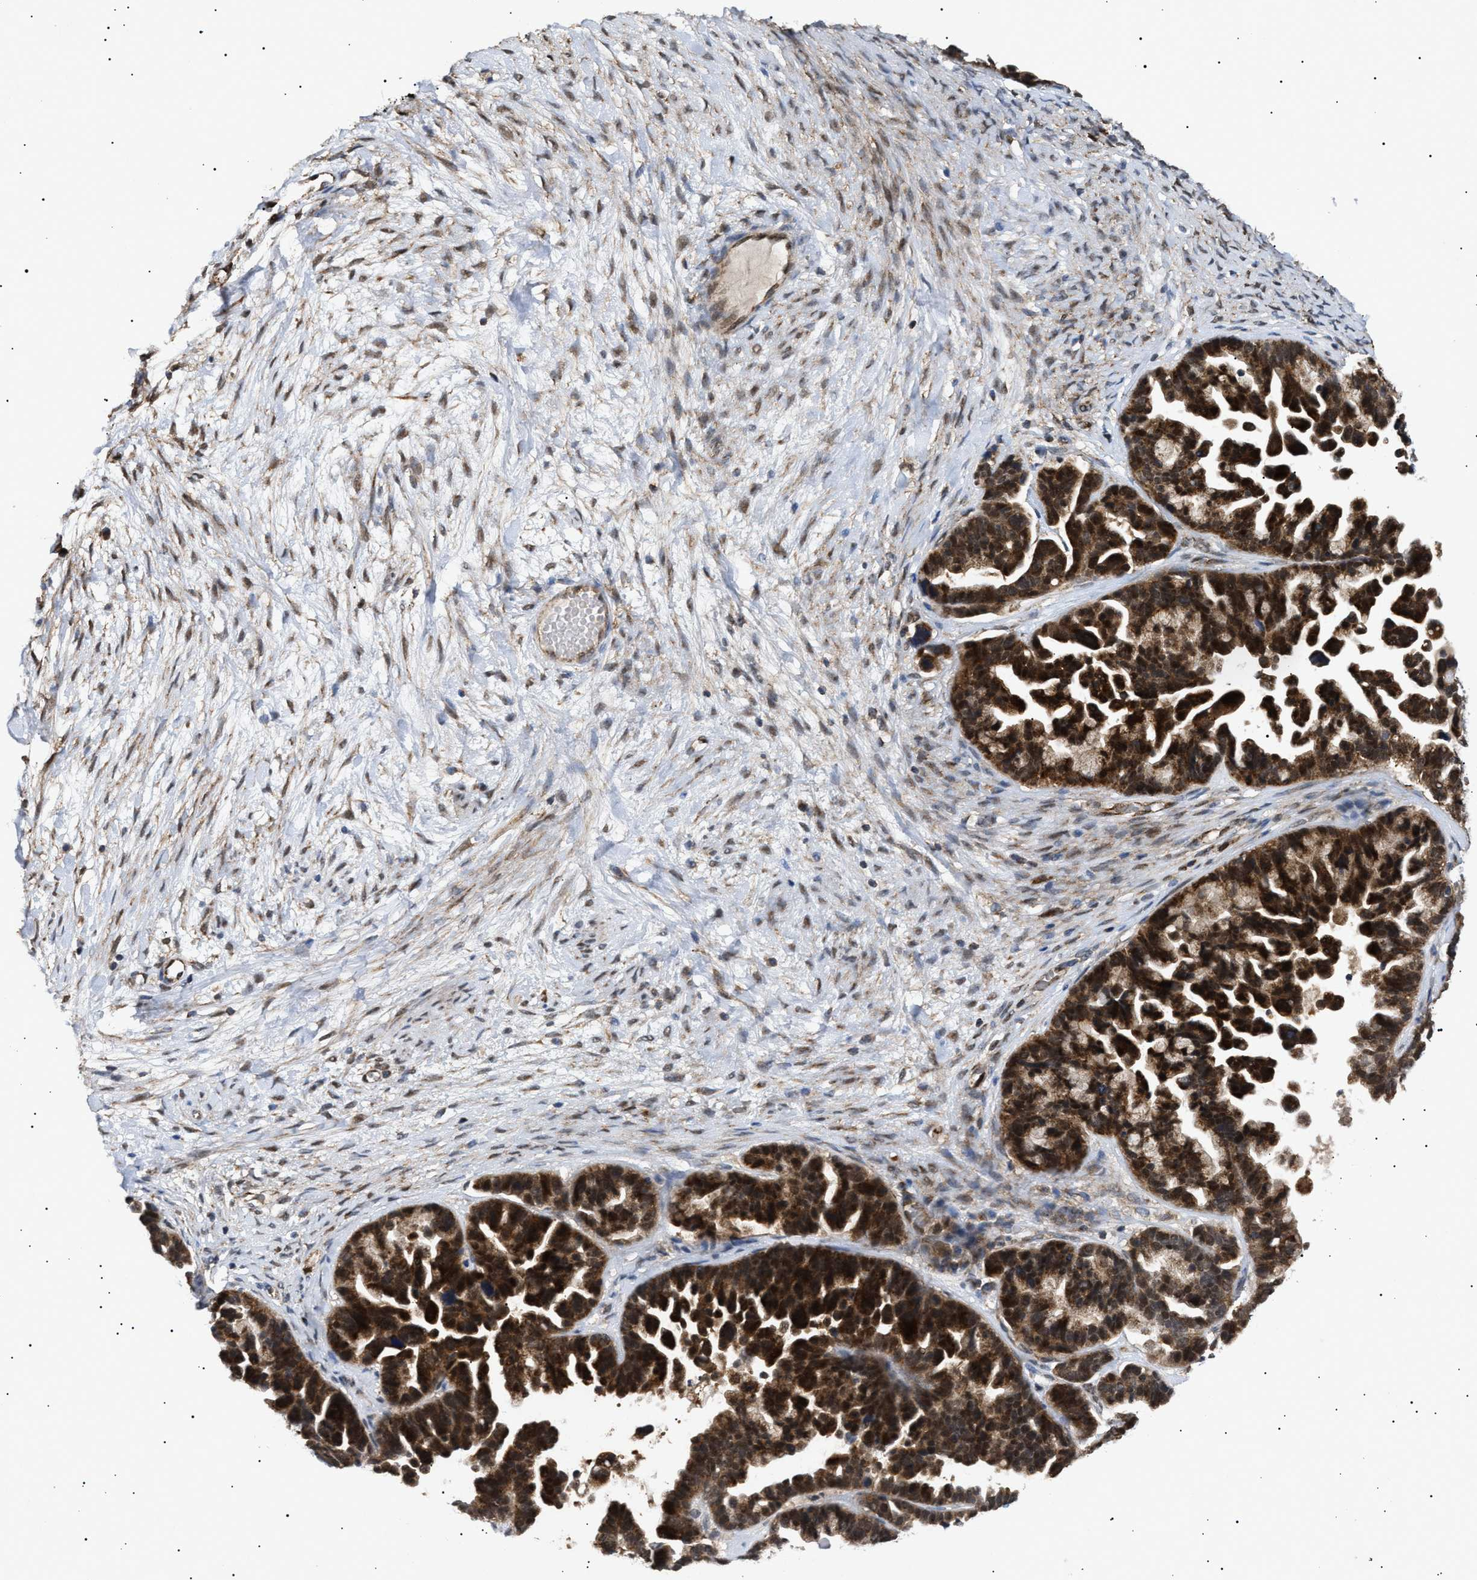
{"staining": {"intensity": "strong", "quantity": ">75%", "location": "cytoplasmic/membranous,nuclear"}, "tissue": "ovarian cancer", "cell_type": "Tumor cells", "image_type": "cancer", "snomed": [{"axis": "morphology", "description": "Cystadenocarcinoma, serous, NOS"}, {"axis": "topography", "description": "Ovary"}], "caption": "A high-resolution photomicrograph shows immunohistochemistry staining of ovarian cancer, which exhibits strong cytoplasmic/membranous and nuclear expression in about >75% of tumor cells.", "gene": "SIRT5", "patient": {"sex": "female", "age": 56}}